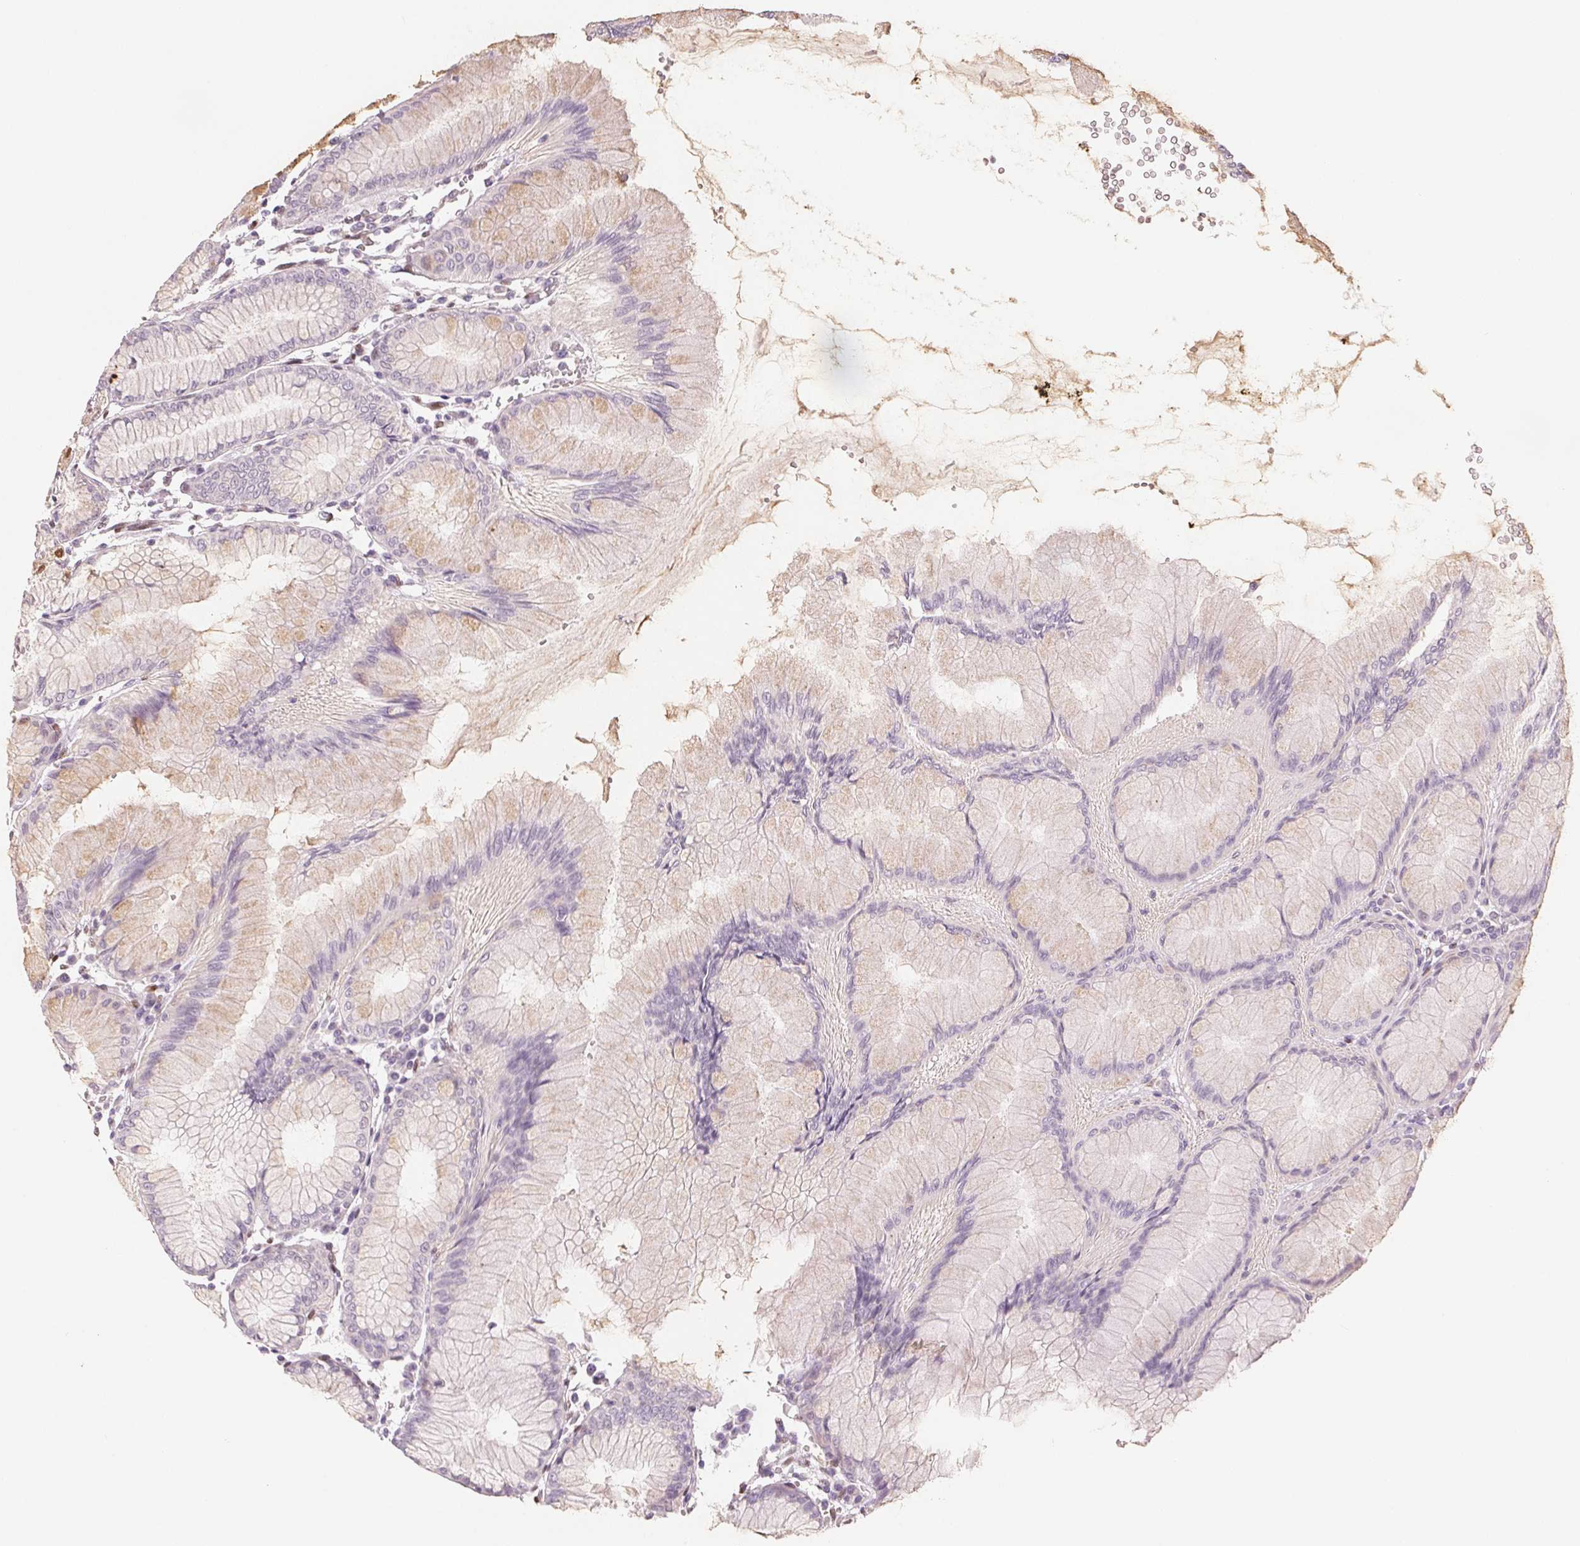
{"staining": {"intensity": "strong", "quantity": "<25%", "location": "nuclear"}, "tissue": "stomach", "cell_type": "Glandular cells", "image_type": "normal", "snomed": [{"axis": "morphology", "description": "Normal tissue, NOS"}, {"axis": "topography", "description": "Stomach"}], "caption": "Human stomach stained for a protein (brown) reveals strong nuclear positive positivity in about <25% of glandular cells.", "gene": "SMARCD3", "patient": {"sex": "female", "age": 57}}